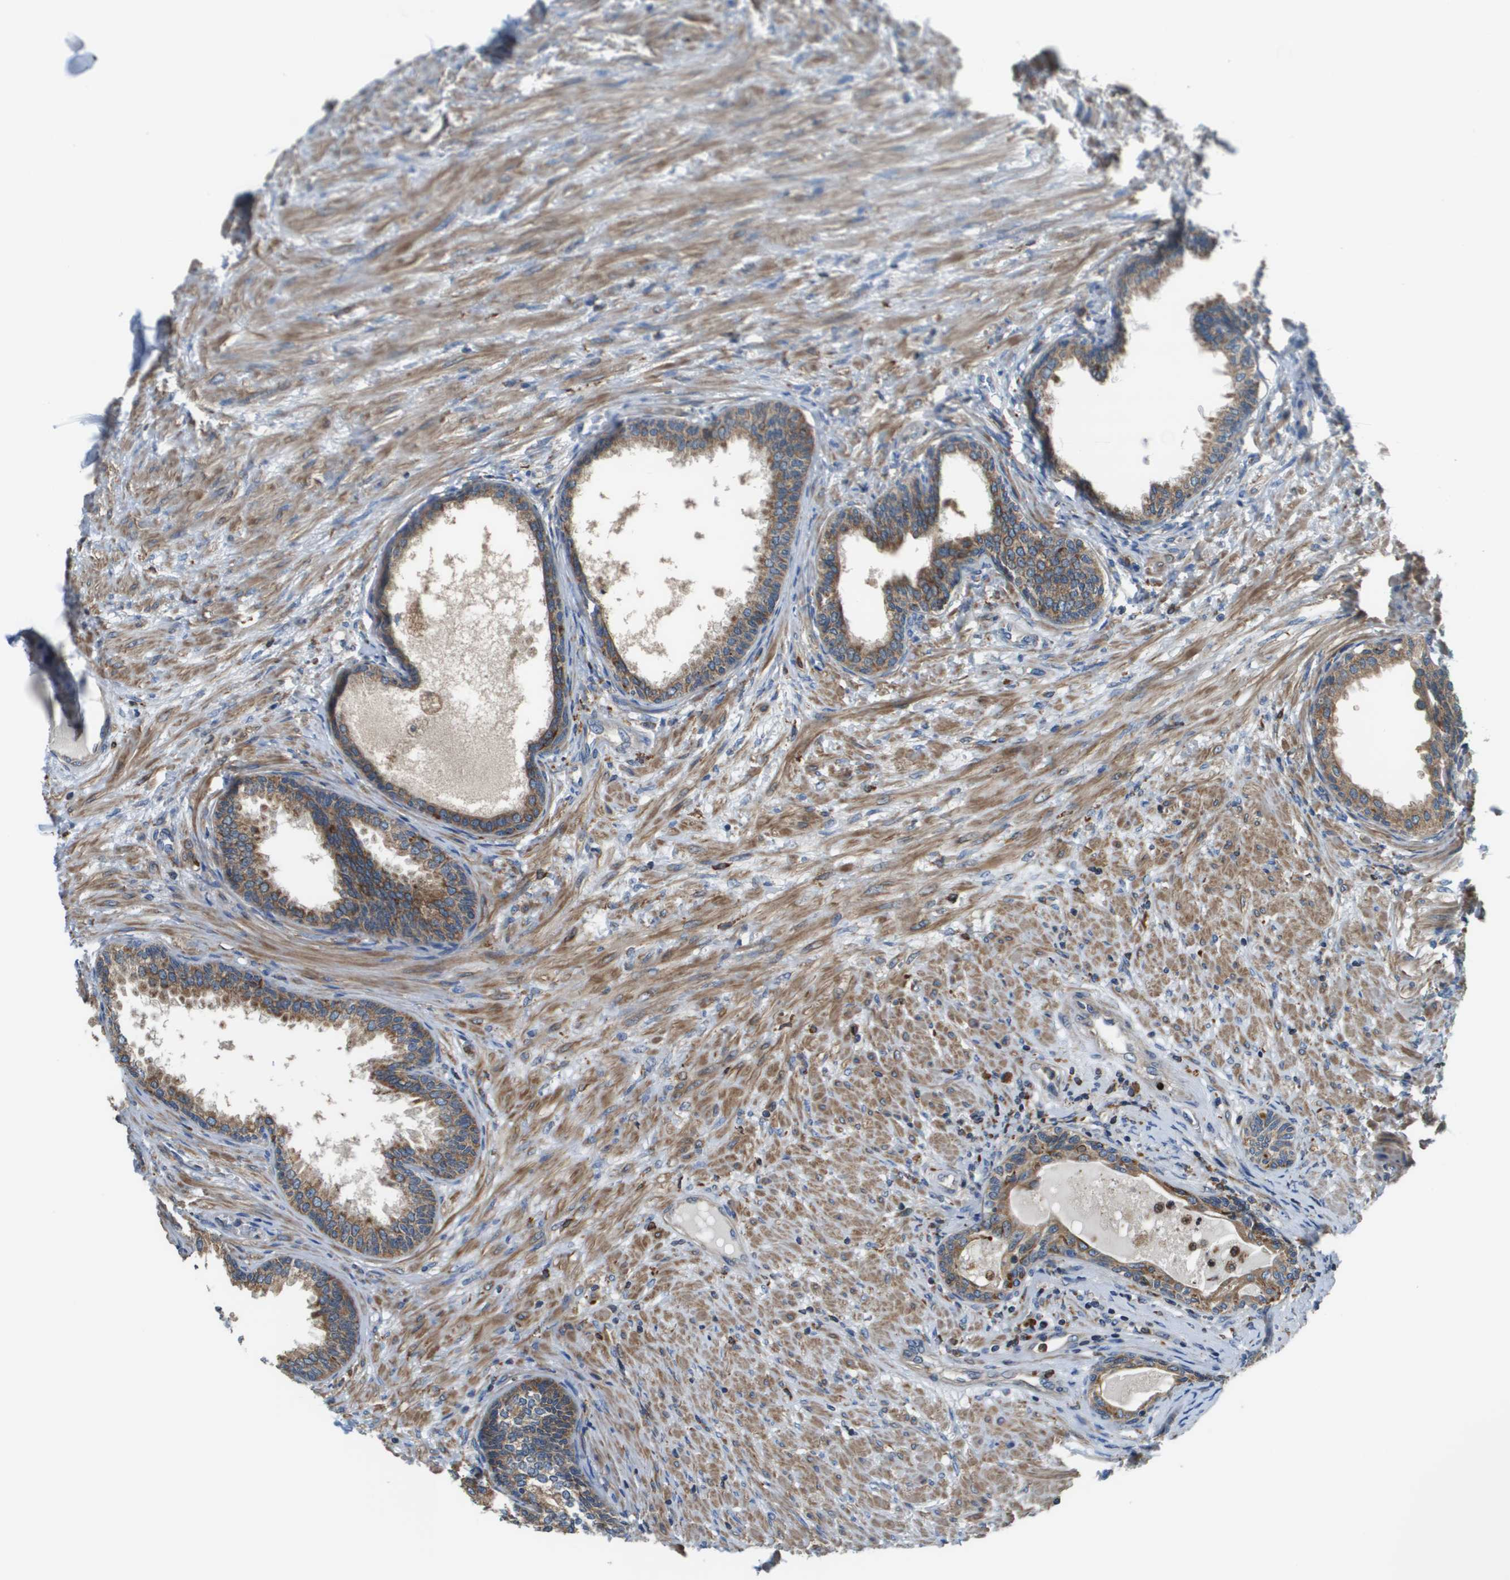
{"staining": {"intensity": "moderate", "quantity": ">75%", "location": "cytoplasmic/membranous"}, "tissue": "prostate", "cell_type": "Glandular cells", "image_type": "normal", "snomed": [{"axis": "morphology", "description": "Normal tissue, NOS"}, {"axis": "topography", "description": "Prostate"}], "caption": "An image showing moderate cytoplasmic/membranous positivity in approximately >75% of glandular cells in unremarkable prostate, as visualized by brown immunohistochemical staining.", "gene": "CNPY3", "patient": {"sex": "male", "age": 76}}